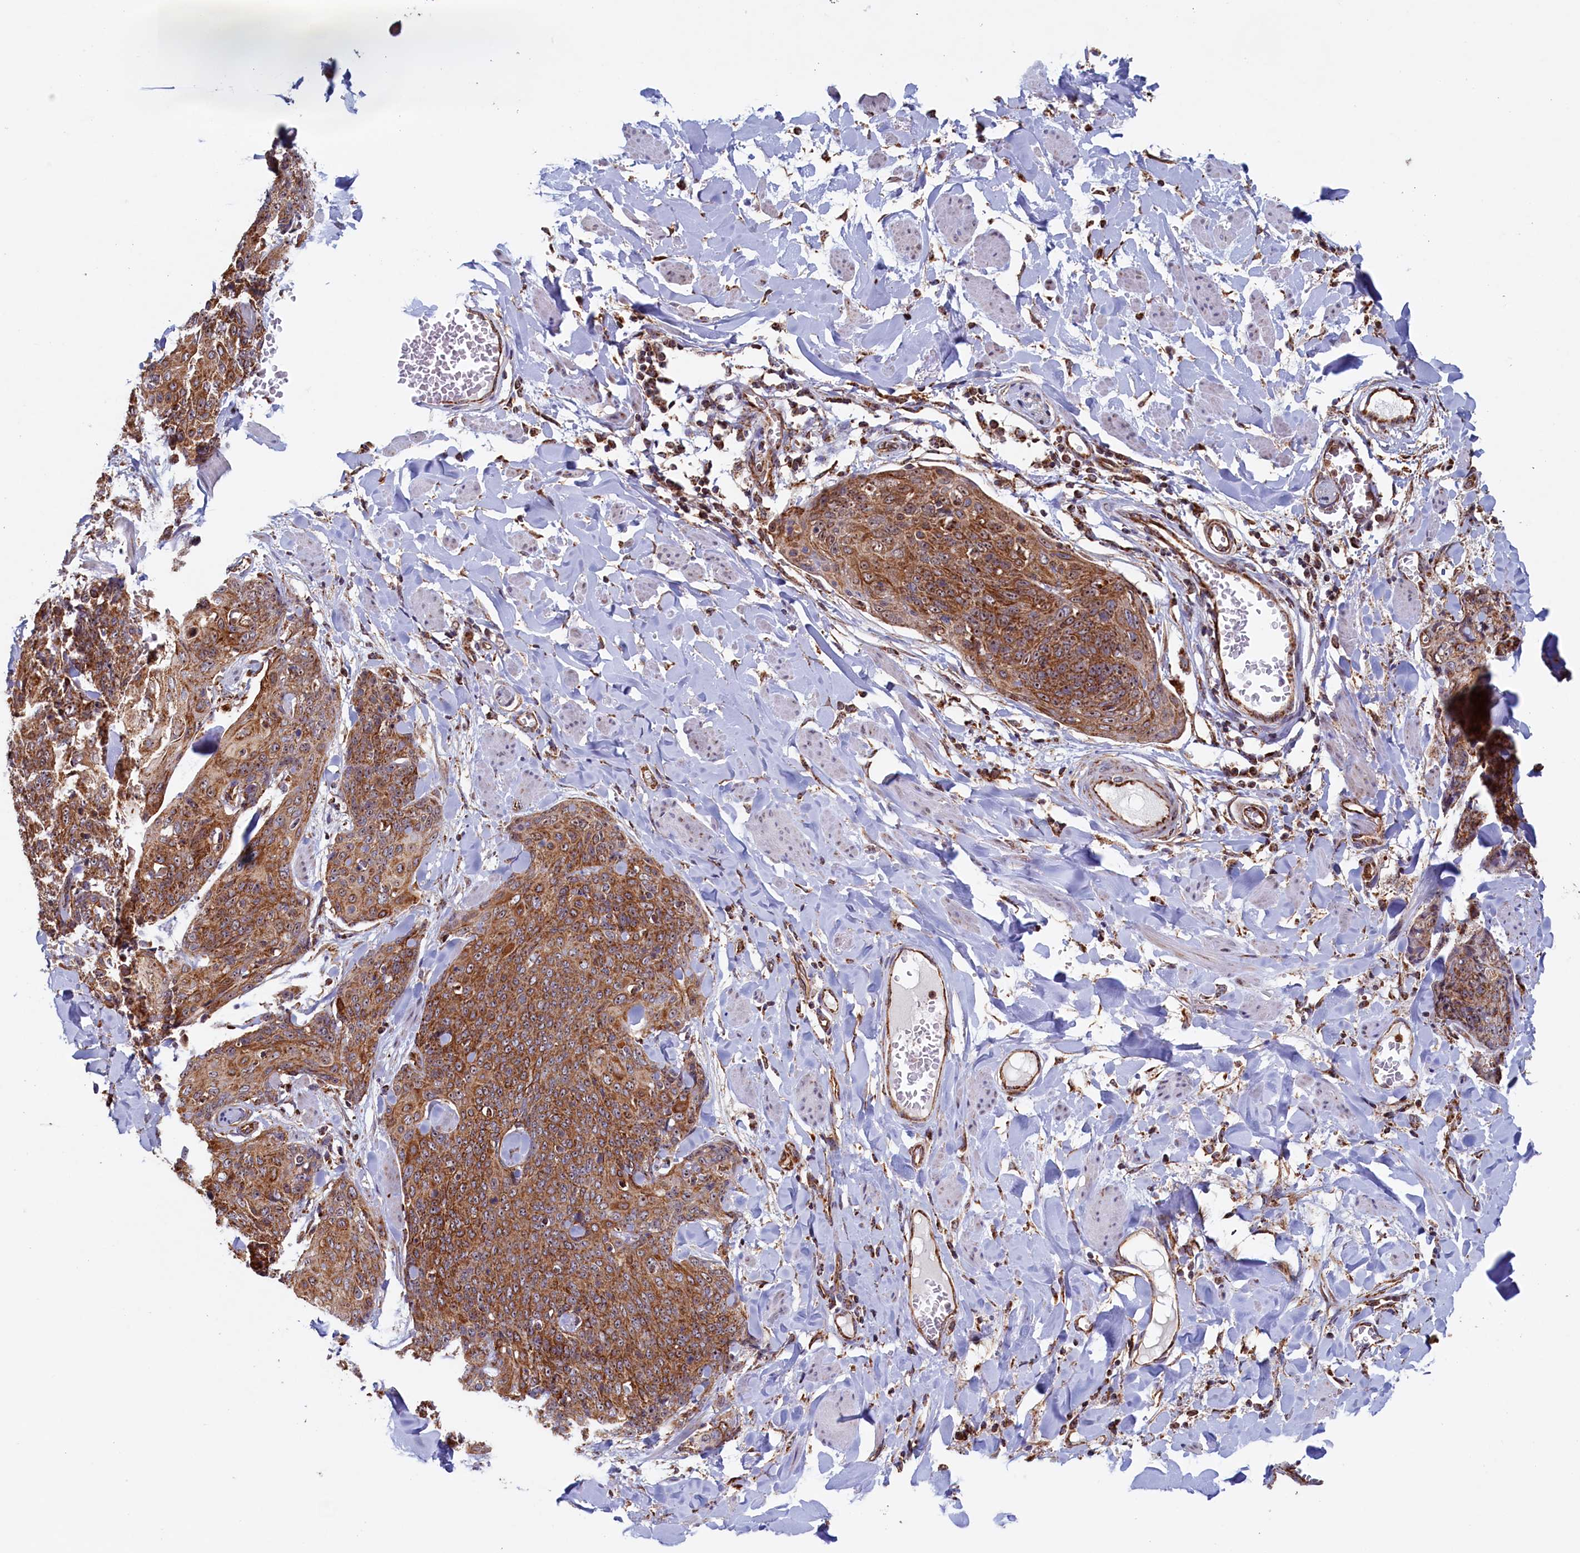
{"staining": {"intensity": "moderate", "quantity": ">75%", "location": "cytoplasmic/membranous,nuclear"}, "tissue": "skin cancer", "cell_type": "Tumor cells", "image_type": "cancer", "snomed": [{"axis": "morphology", "description": "Squamous cell carcinoma, NOS"}, {"axis": "topography", "description": "Skin"}, {"axis": "topography", "description": "Vulva"}], "caption": "A photomicrograph of skin cancer stained for a protein shows moderate cytoplasmic/membranous and nuclear brown staining in tumor cells.", "gene": "UBE3B", "patient": {"sex": "female", "age": 85}}